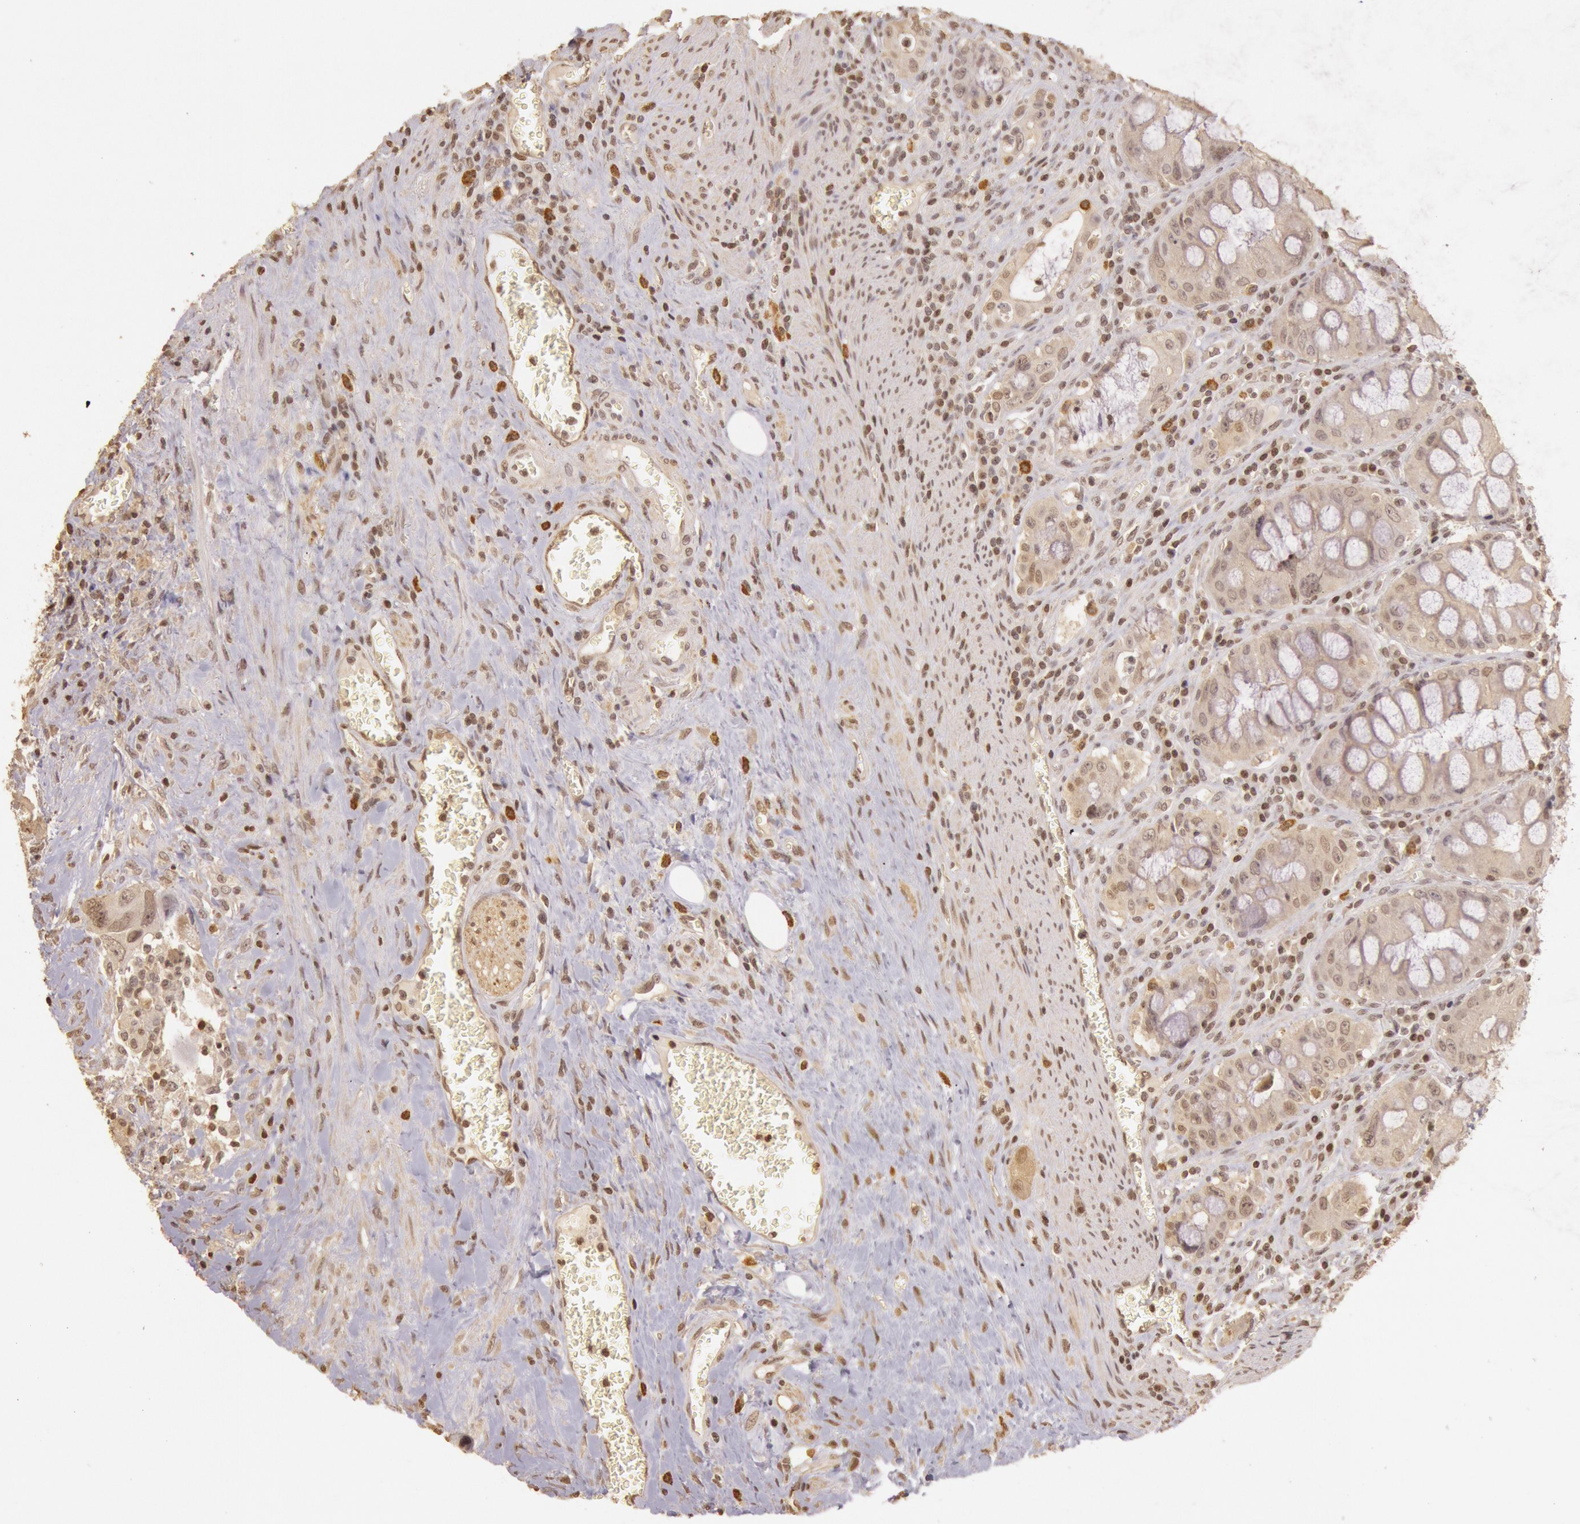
{"staining": {"intensity": "weak", "quantity": "25%-75%", "location": "cytoplasmic/membranous,nuclear"}, "tissue": "colorectal cancer", "cell_type": "Tumor cells", "image_type": "cancer", "snomed": [{"axis": "morphology", "description": "Adenocarcinoma, NOS"}, {"axis": "topography", "description": "Rectum"}], "caption": "Colorectal cancer (adenocarcinoma) stained for a protein (brown) exhibits weak cytoplasmic/membranous and nuclear positive expression in about 25%-75% of tumor cells.", "gene": "SOD1", "patient": {"sex": "male", "age": 70}}